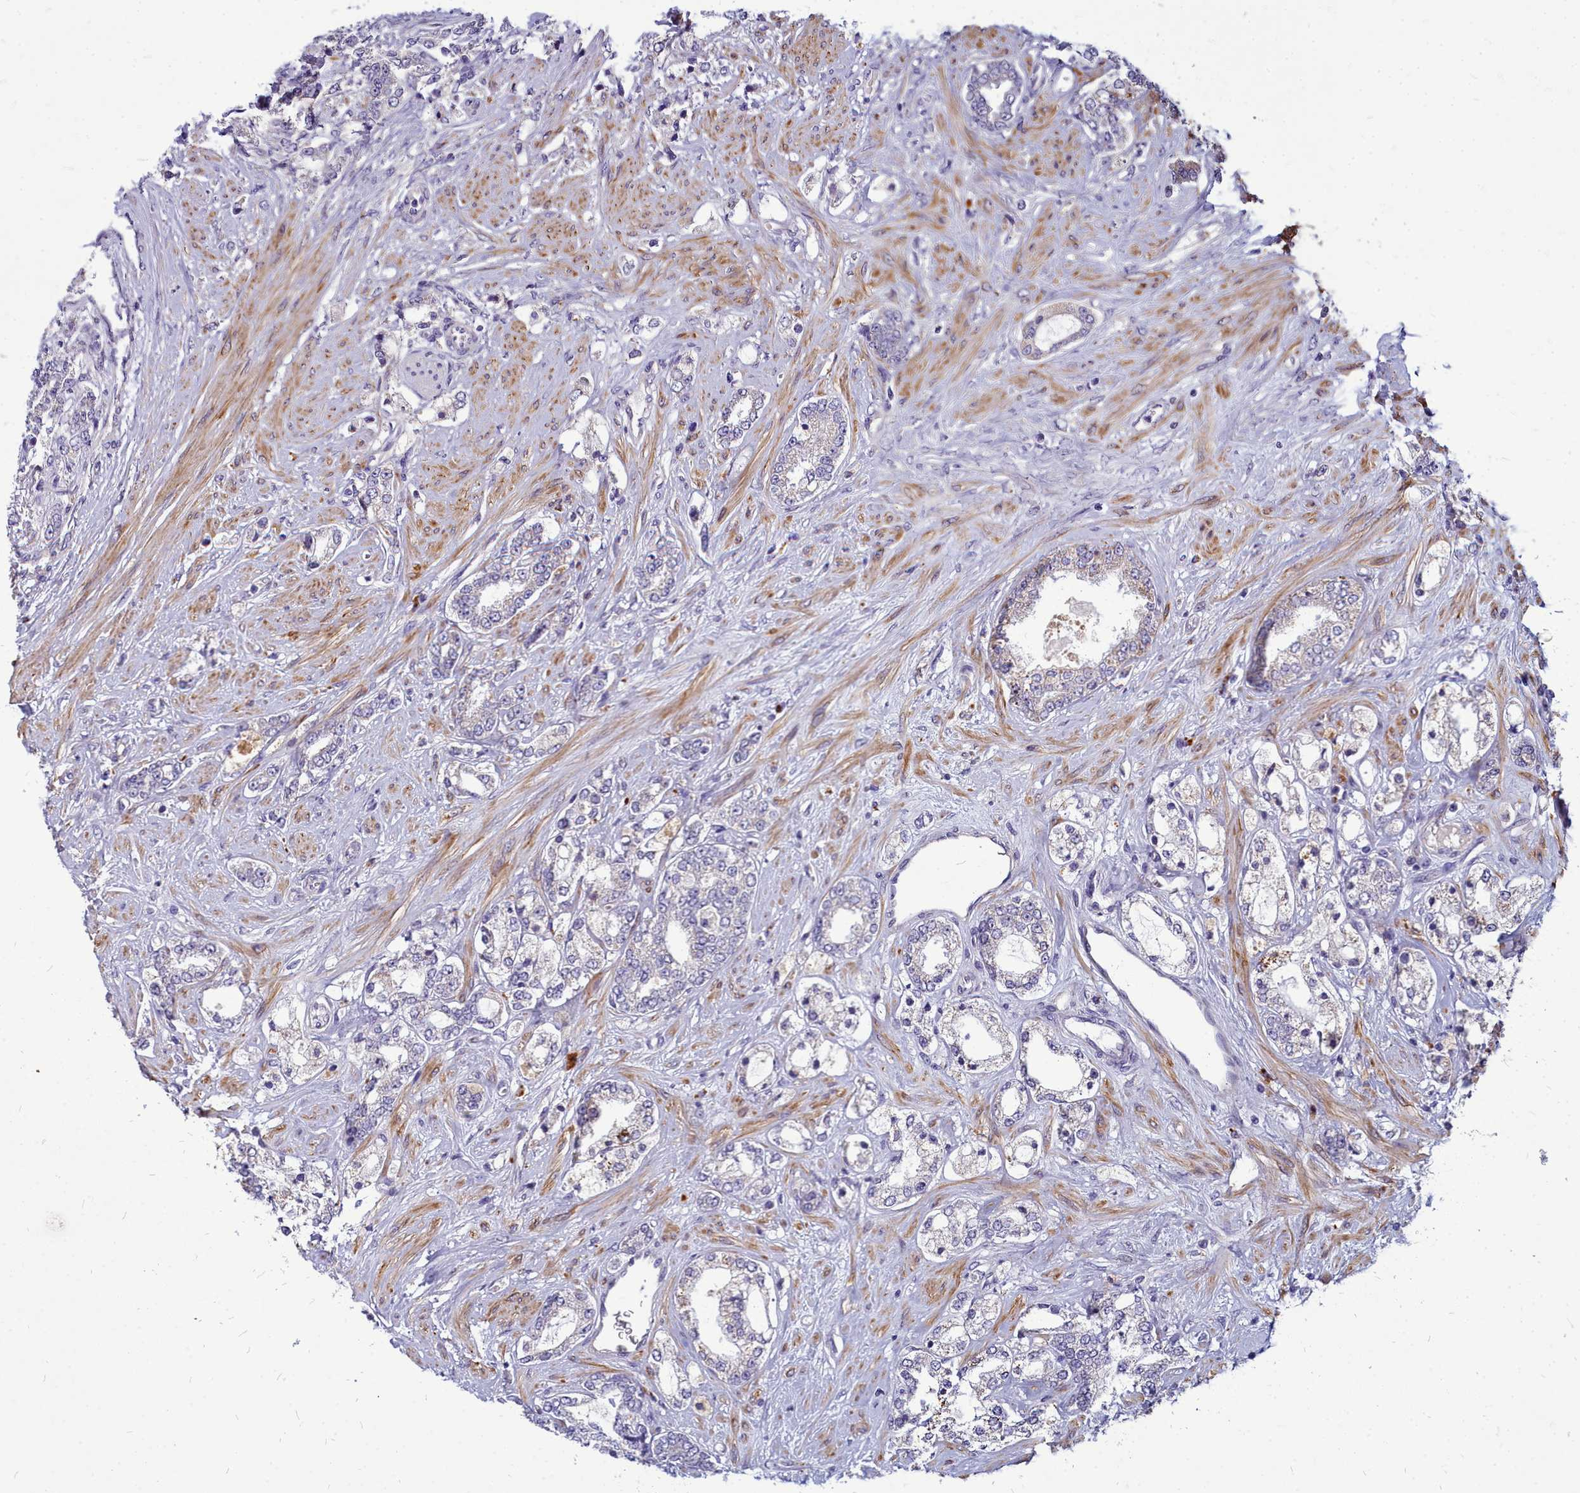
{"staining": {"intensity": "weak", "quantity": "<25%", "location": "cytoplasmic/membranous"}, "tissue": "prostate cancer", "cell_type": "Tumor cells", "image_type": "cancer", "snomed": [{"axis": "morphology", "description": "Adenocarcinoma, High grade"}, {"axis": "topography", "description": "Prostate"}], "caption": "An immunohistochemistry image of prostate cancer is shown. There is no staining in tumor cells of prostate cancer.", "gene": "SMPD4", "patient": {"sex": "male", "age": 64}}